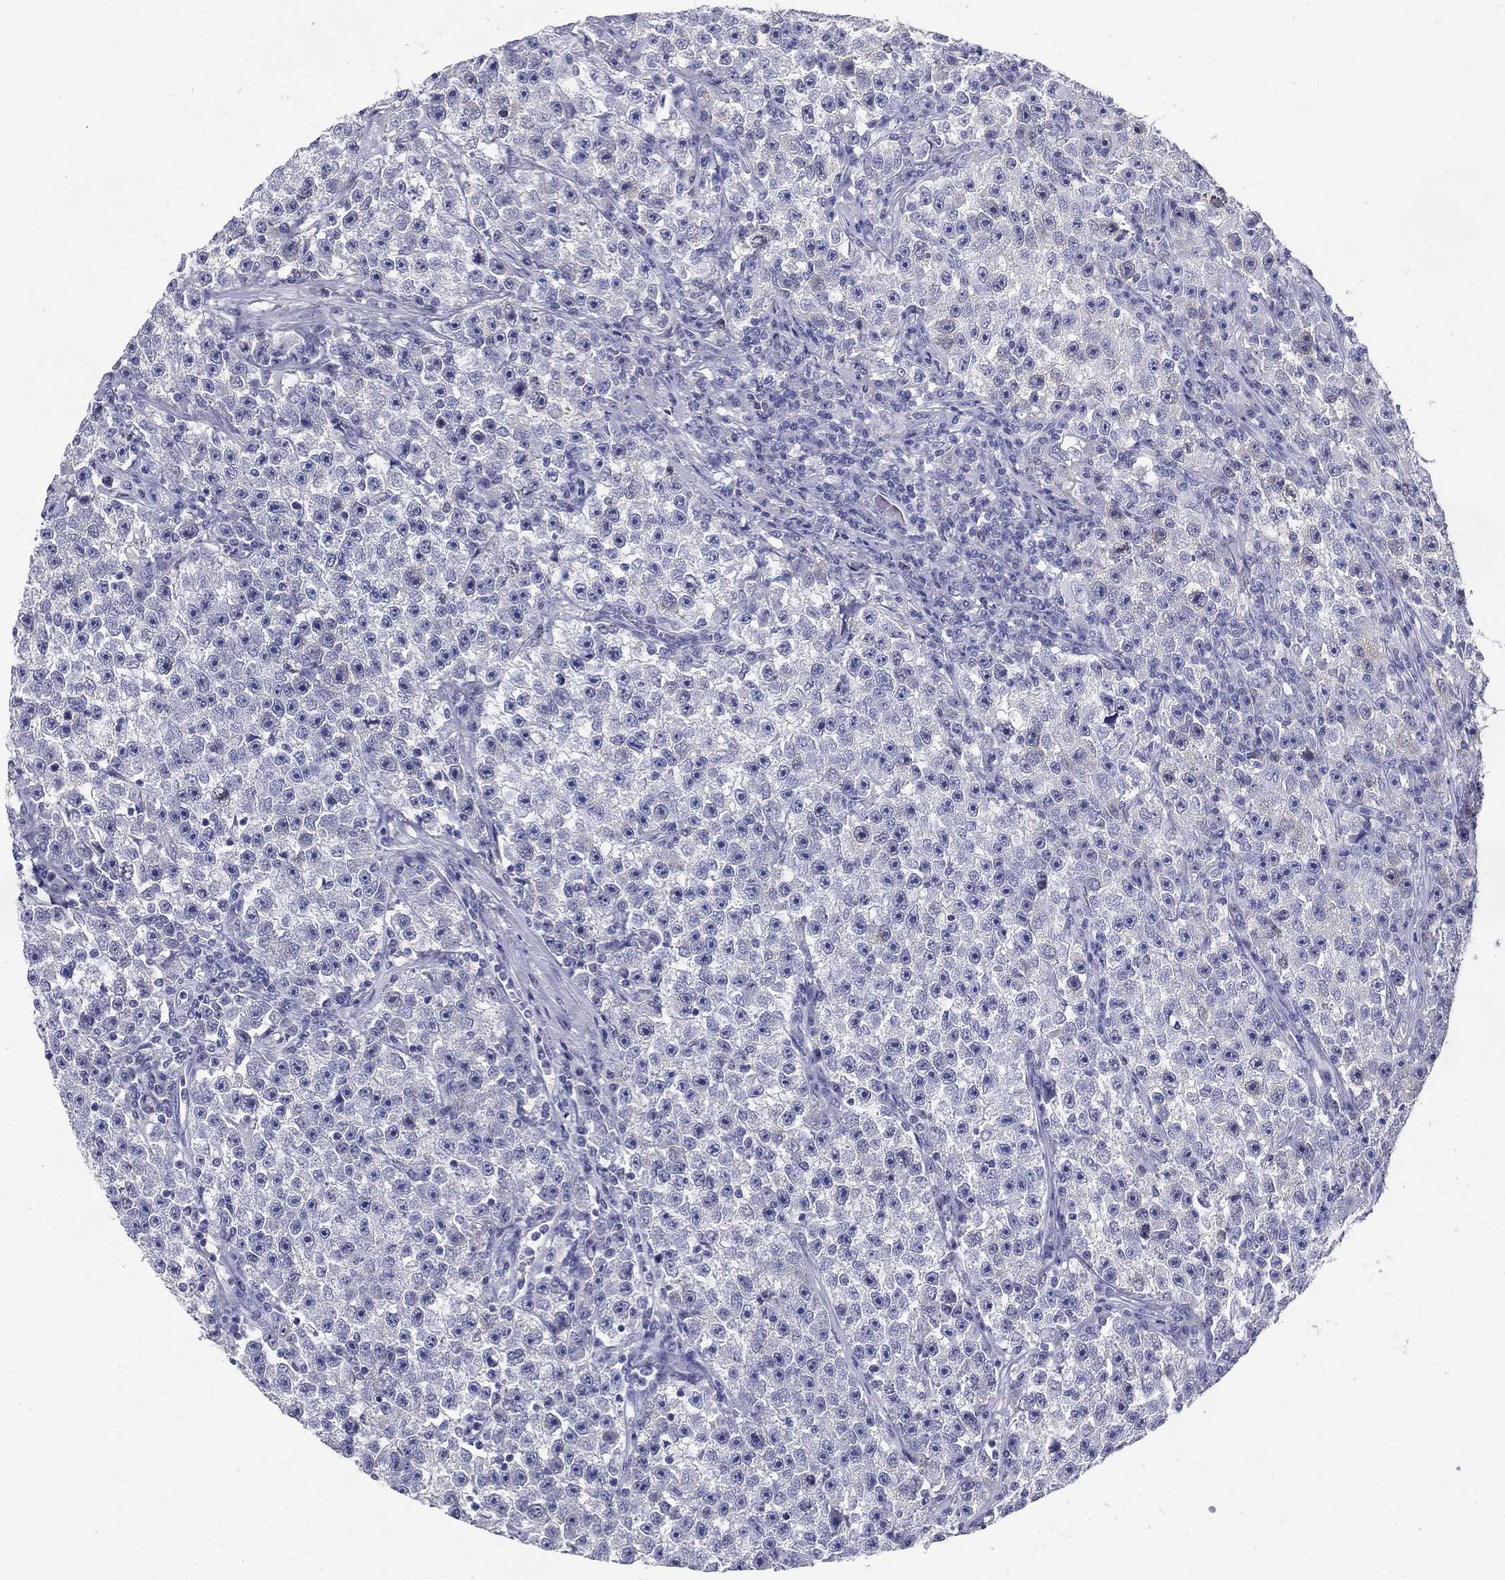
{"staining": {"intensity": "negative", "quantity": "none", "location": "none"}, "tissue": "testis cancer", "cell_type": "Tumor cells", "image_type": "cancer", "snomed": [{"axis": "morphology", "description": "Seminoma, NOS"}, {"axis": "topography", "description": "Testis"}], "caption": "This histopathology image is of seminoma (testis) stained with immunohistochemistry to label a protein in brown with the nuclei are counter-stained blue. There is no expression in tumor cells.", "gene": "KIF2C", "patient": {"sex": "male", "age": 22}}